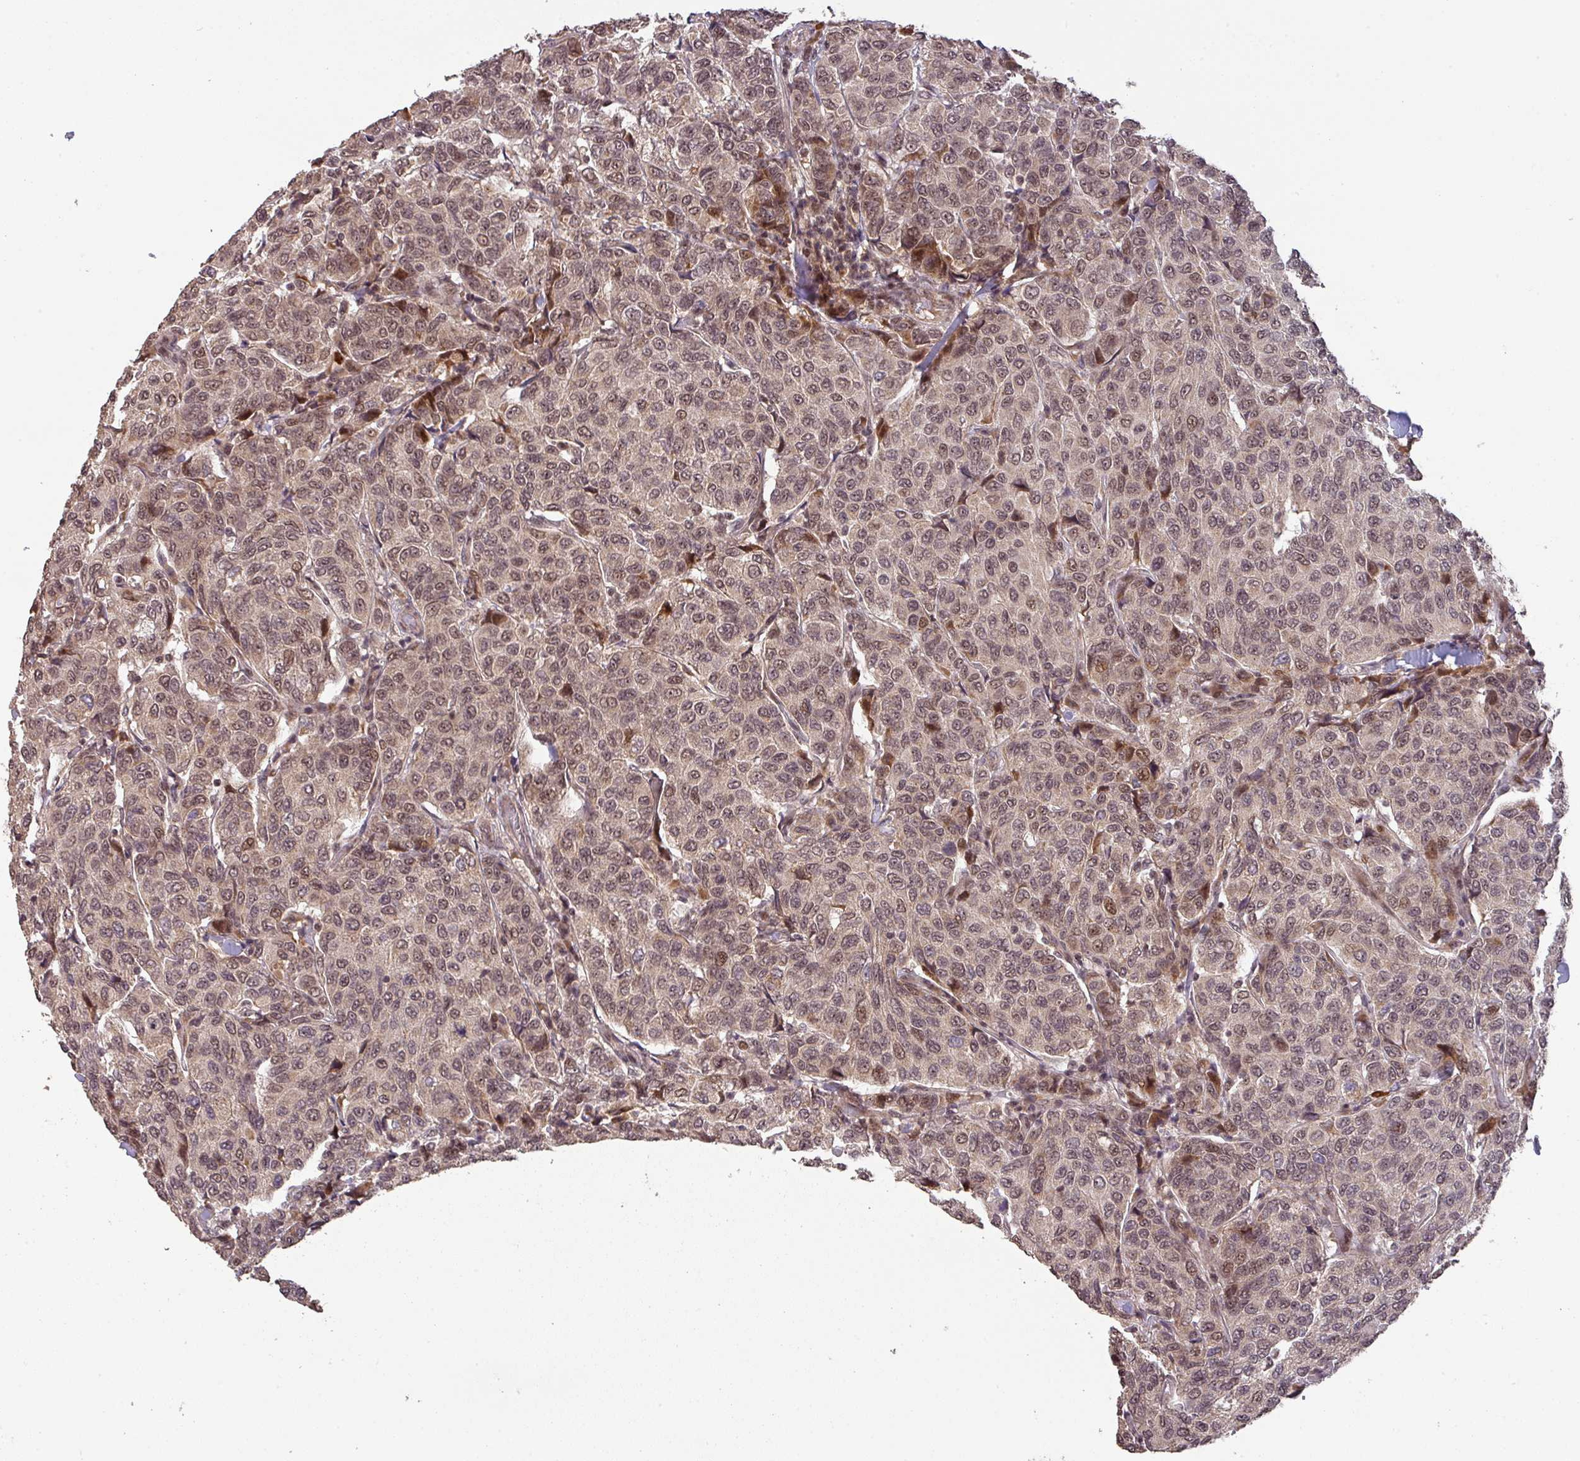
{"staining": {"intensity": "moderate", "quantity": ">75%", "location": "nuclear"}, "tissue": "breast cancer", "cell_type": "Tumor cells", "image_type": "cancer", "snomed": [{"axis": "morphology", "description": "Duct carcinoma"}, {"axis": "topography", "description": "Breast"}], "caption": "A photomicrograph showing moderate nuclear staining in about >75% of tumor cells in breast invasive ductal carcinoma, as visualized by brown immunohistochemical staining.", "gene": "ZBTB14", "patient": {"sex": "female", "age": 55}}